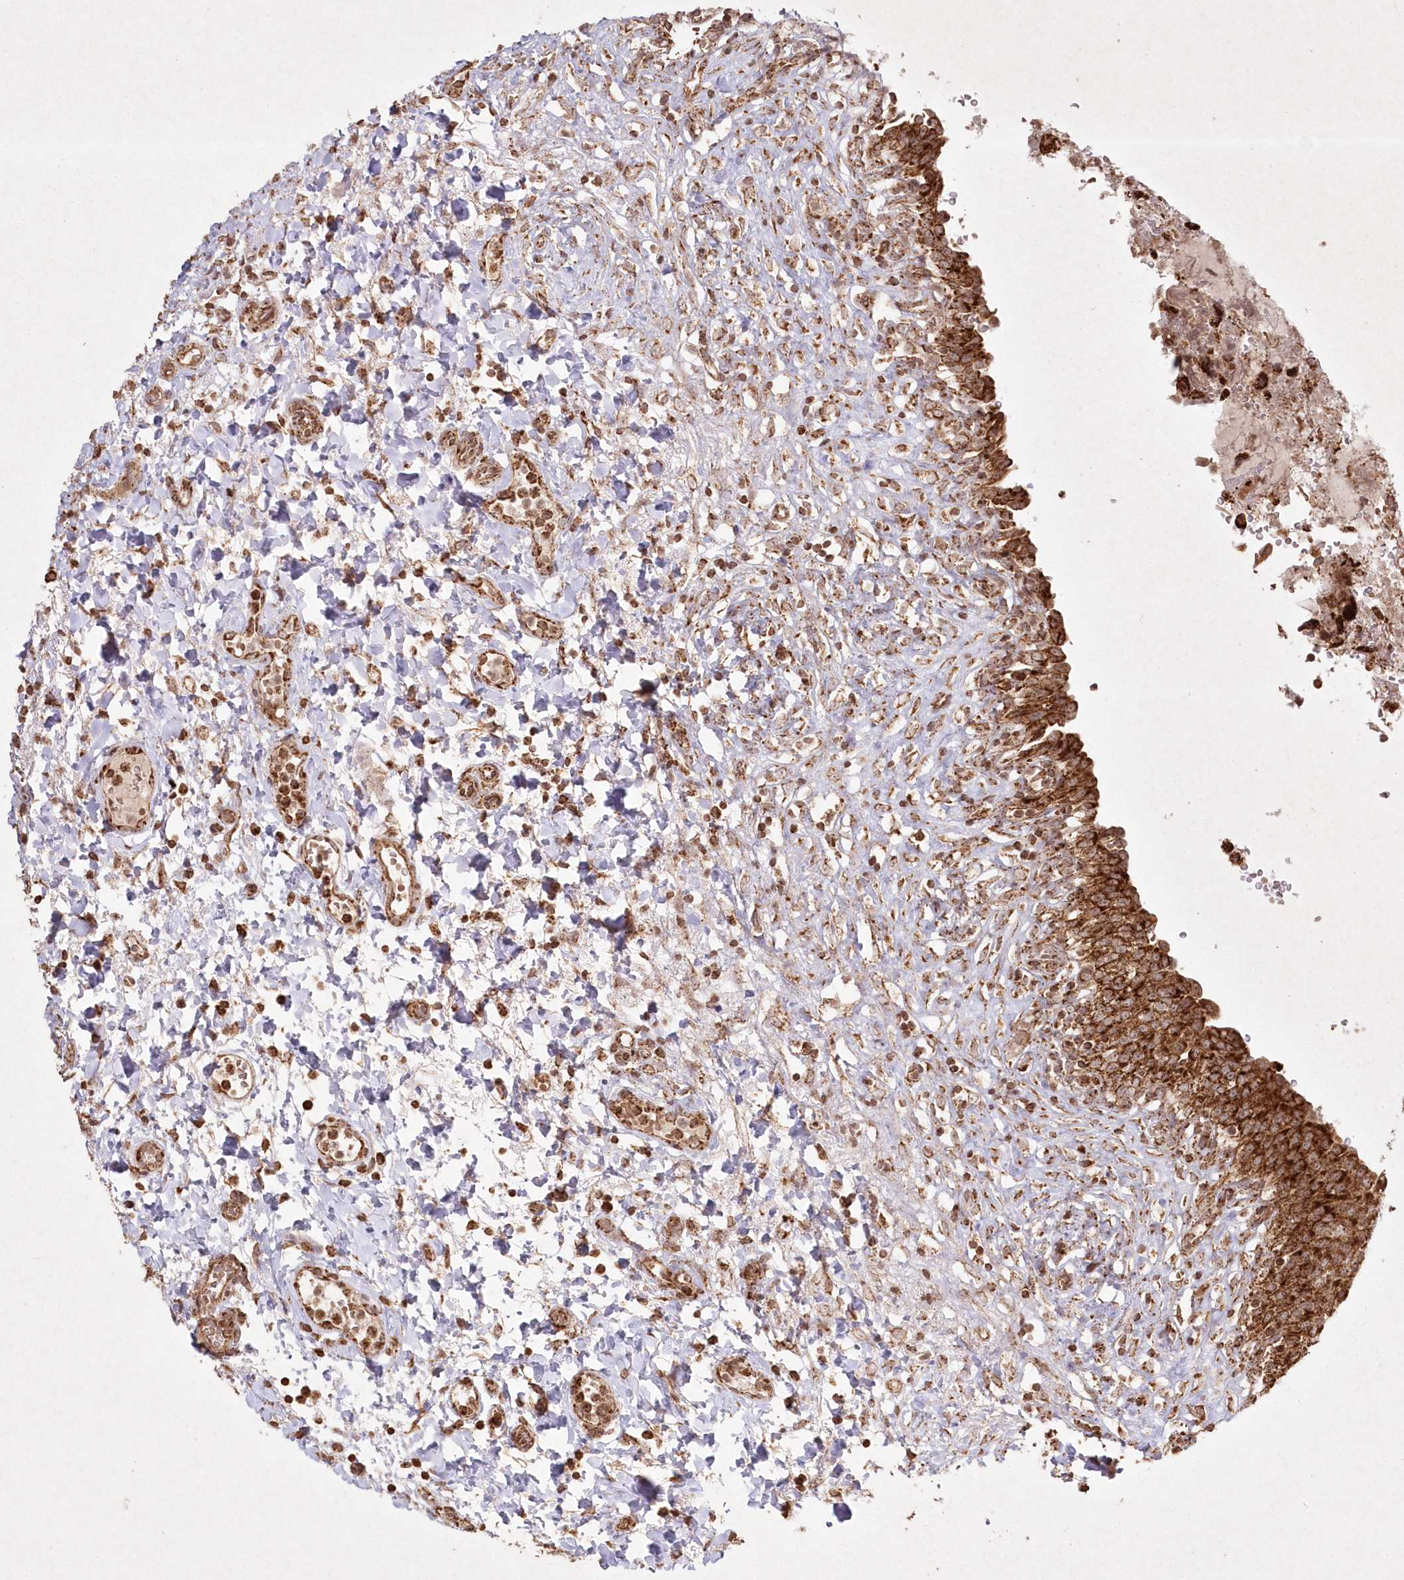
{"staining": {"intensity": "strong", "quantity": ">75%", "location": "cytoplasmic/membranous"}, "tissue": "urinary bladder", "cell_type": "Urothelial cells", "image_type": "normal", "snomed": [{"axis": "morphology", "description": "Urothelial carcinoma, High grade"}, {"axis": "topography", "description": "Urinary bladder"}], "caption": "Protein analysis of unremarkable urinary bladder displays strong cytoplasmic/membranous staining in about >75% of urothelial cells. Using DAB (3,3'-diaminobenzidine) (brown) and hematoxylin (blue) stains, captured at high magnification using brightfield microscopy.", "gene": "LRPPRC", "patient": {"sex": "male", "age": 46}}